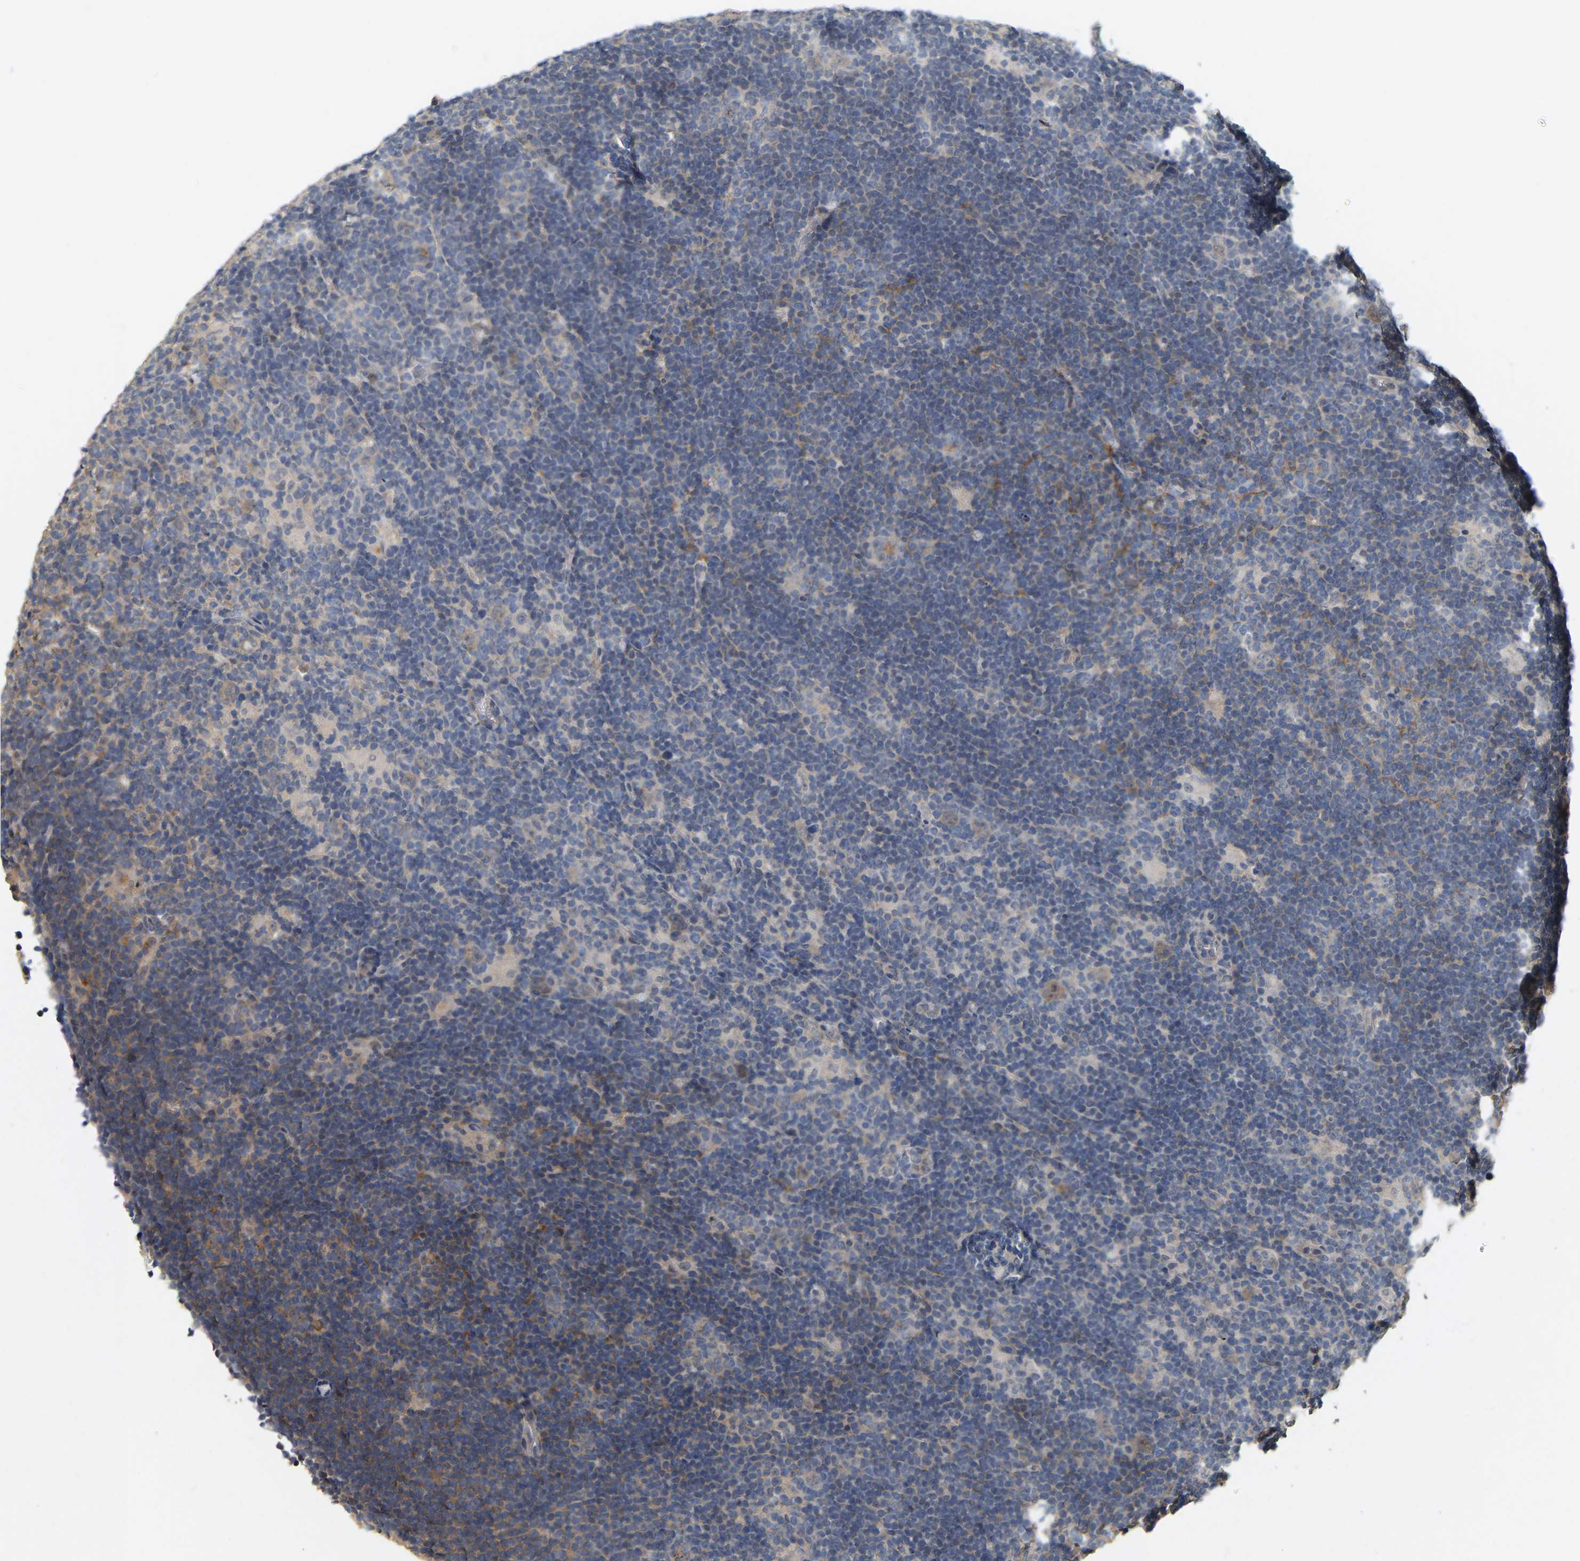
{"staining": {"intensity": "weak", "quantity": "25%-75%", "location": "cytoplasmic/membranous"}, "tissue": "lymphoma", "cell_type": "Tumor cells", "image_type": "cancer", "snomed": [{"axis": "morphology", "description": "Hodgkin's disease, NOS"}, {"axis": "topography", "description": "Lymph node"}], "caption": "DAB (3,3'-diaminobenzidine) immunohistochemical staining of human Hodgkin's disease demonstrates weak cytoplasmic/membranous protein positivity in approximately 25%-75% of tumor cells. The staining was performed using DAB, with brown indicating positive protein expression. Nuclei are stained blue with hematoxylin.", "gene": "RUVBL1", "patient": {"sex": "female", "age": 57}}